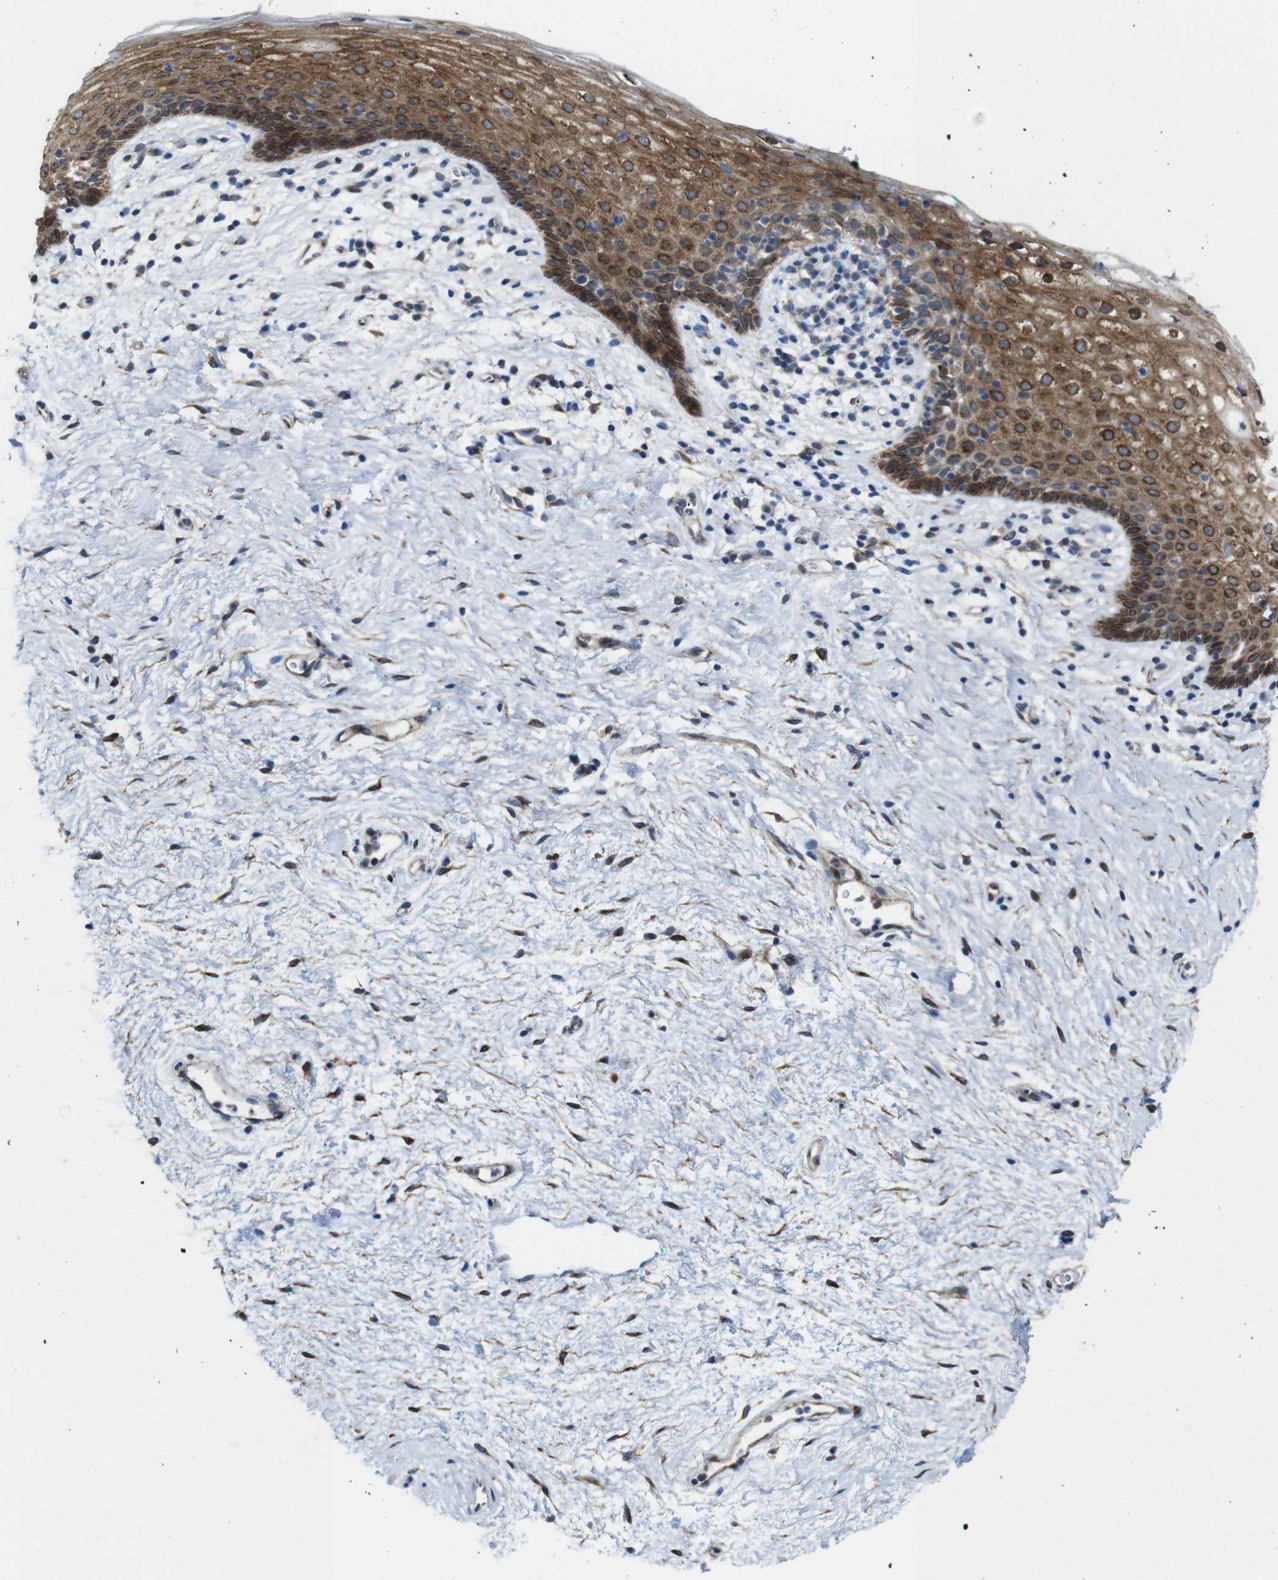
{"staining": {"intensity": "moderate", "quantity": "25%-75%", "location": "cytoplasmic/membranous,nuclear"}, "tissue": "vagina", "cell_type": "Squamous epithelial cells", "image_type": "normal", "snomed": [{"axis": "morphology", "description": "Normal tissue, NOS"}, {"axis": "topography", "description": "Vagina"}], "caption": "Protein analysis of normal vagina reveals moderate cytoplasmic/membranous,nuclear staining in approximately 25%-75% of squamous epithelial cells. (Brightfield microscopy of DAB IHC at high magnification).", "gene": "EFCAB14", "patient": {"sex": "female", "age": 44}}